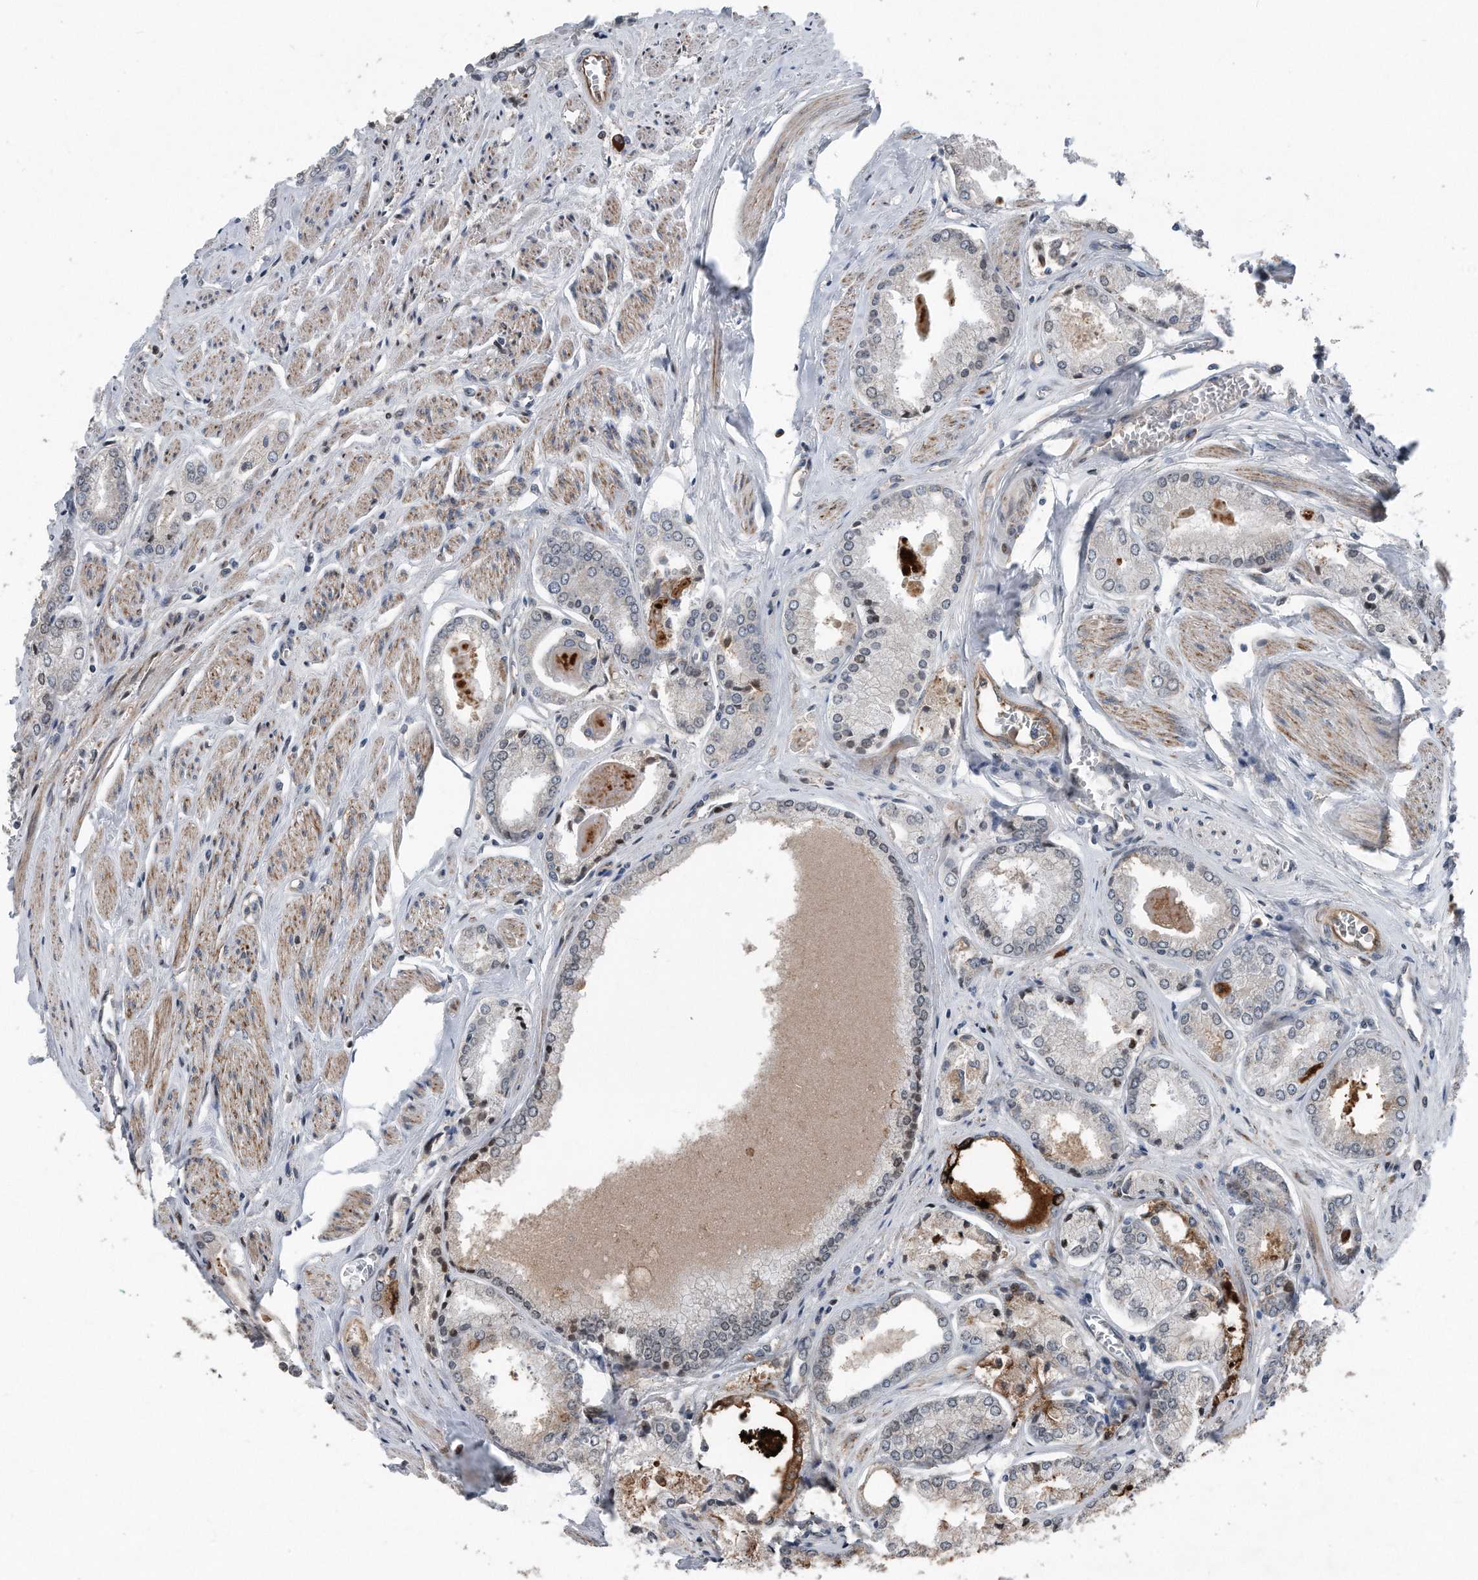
{"staining": {"intensity": "strong", "quantity": "<25%", "location": "cytoplasmic/membranous"}, "tissue": "prostate cancer", "cell_type": "Tumor cells", "image_type": "cancer", "snomed": [{"axis": "morphology", "description": "Adenocarcinoma, Low grade"}, {"axis": "topography", "description": "Prostate"}], "caption": "Protein expression analysis of human low-grade adenocarcinoma (prostate) reveals strong cytoplasmic/membranous expression in approximately <25% of tumor cells. The protein of interest is shown in brown color, while the nuclei are stained blue.", "gene": "DST", "patient": {"sex": "male", "age": 60}}